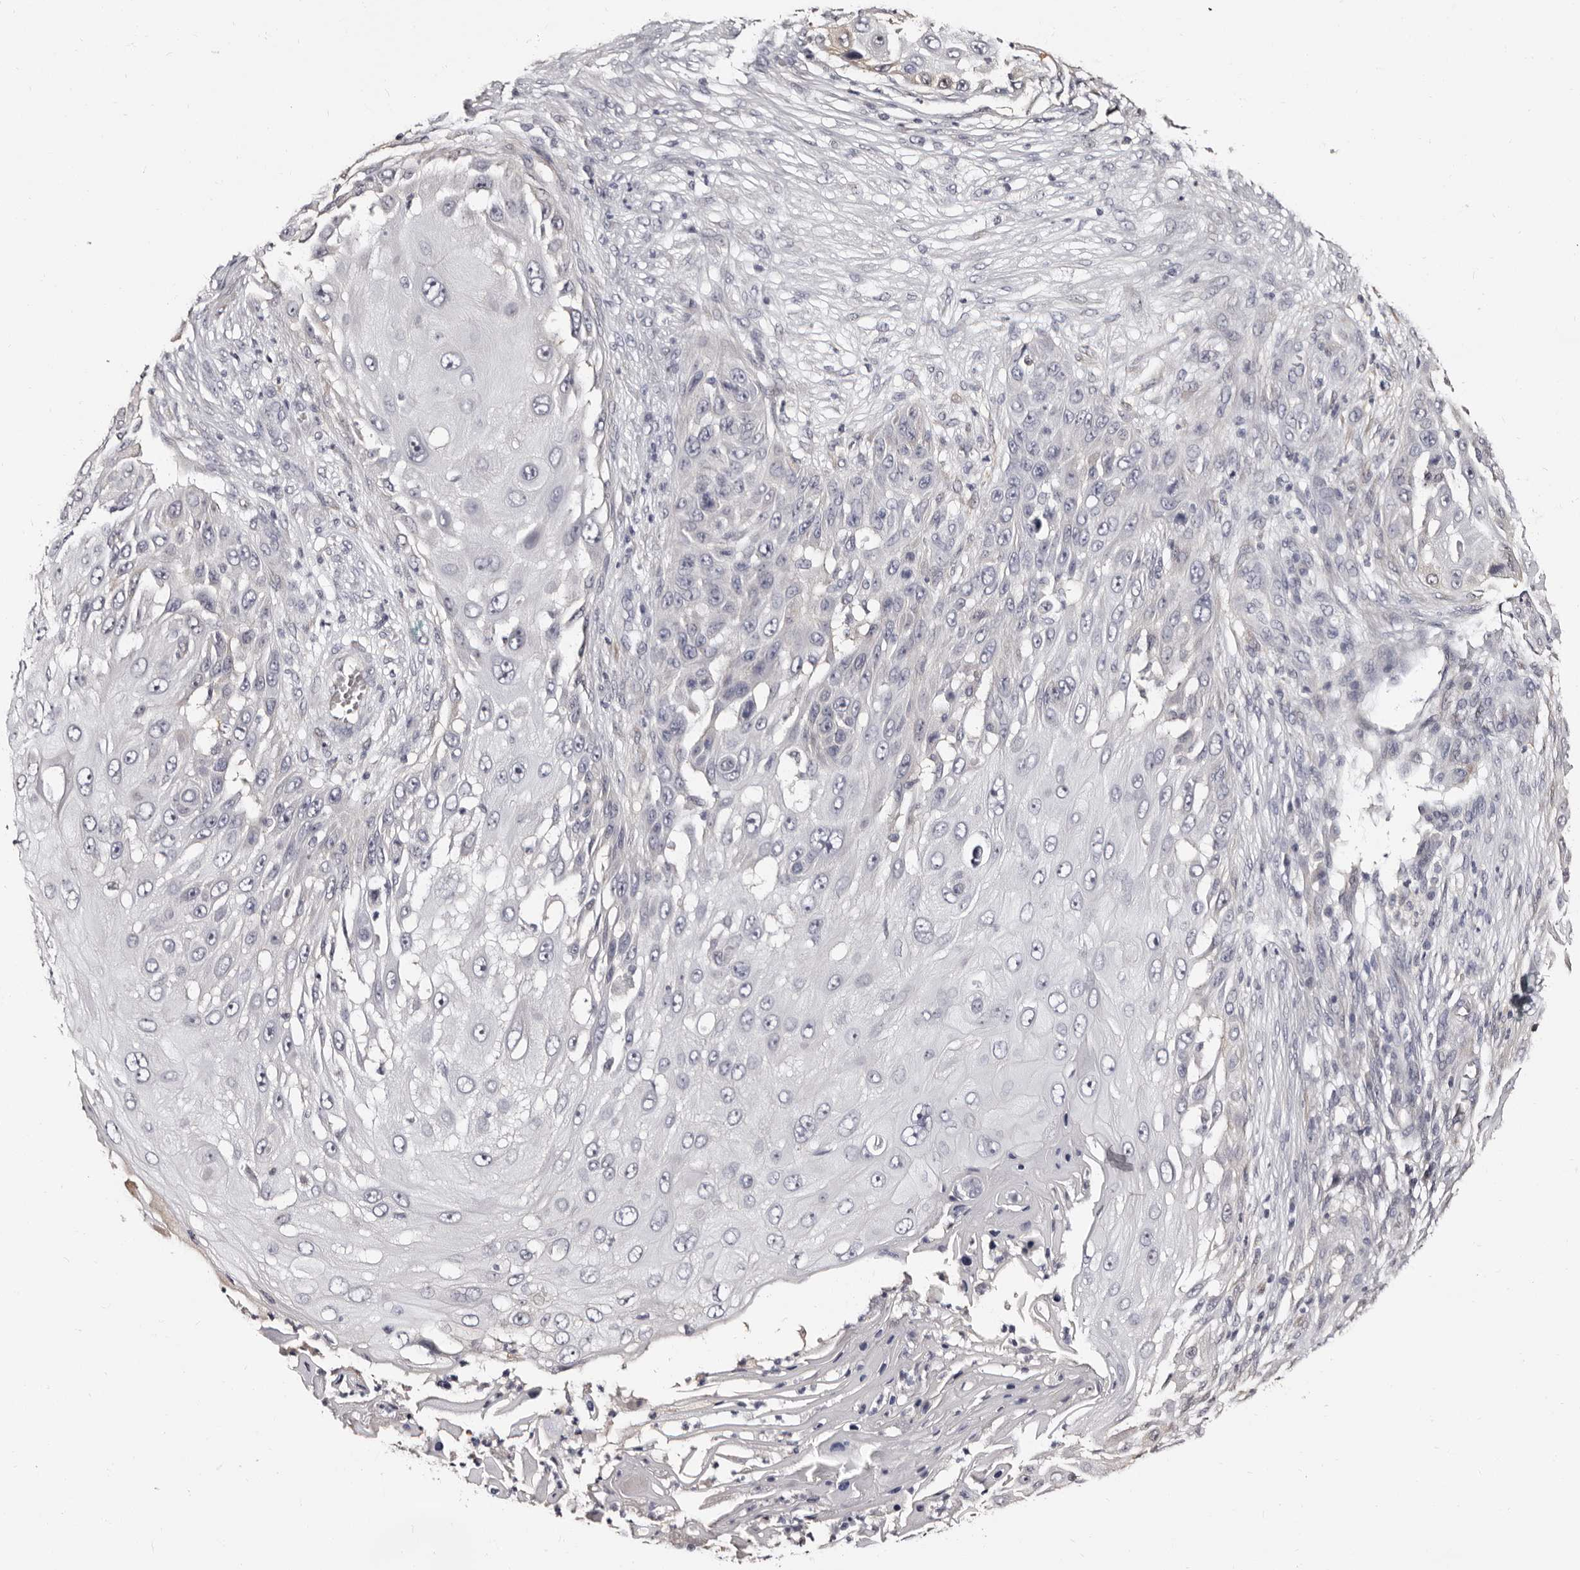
{"staining": {"intensity": "moderate", "quantity": "<25%", "location": "cytoplasmic/membranous"}, "tissue": "skin cancer", "cell_type": "Tumor cells", "image_type": "cancer", "snomed": [{"axis": "morphology", "description": "Squamous cell carcinoma, NOS"}, {"axis": "topography", "description": "Skin"}], "caption": "The micrograph displays a brown stain indicating the presence of a protein in the cytoplasmic/membranous of tumor cells in squamous cell carcinoma (skin).", "gene": "BPGM", "patient": {"sex": "female", "age": 44}}